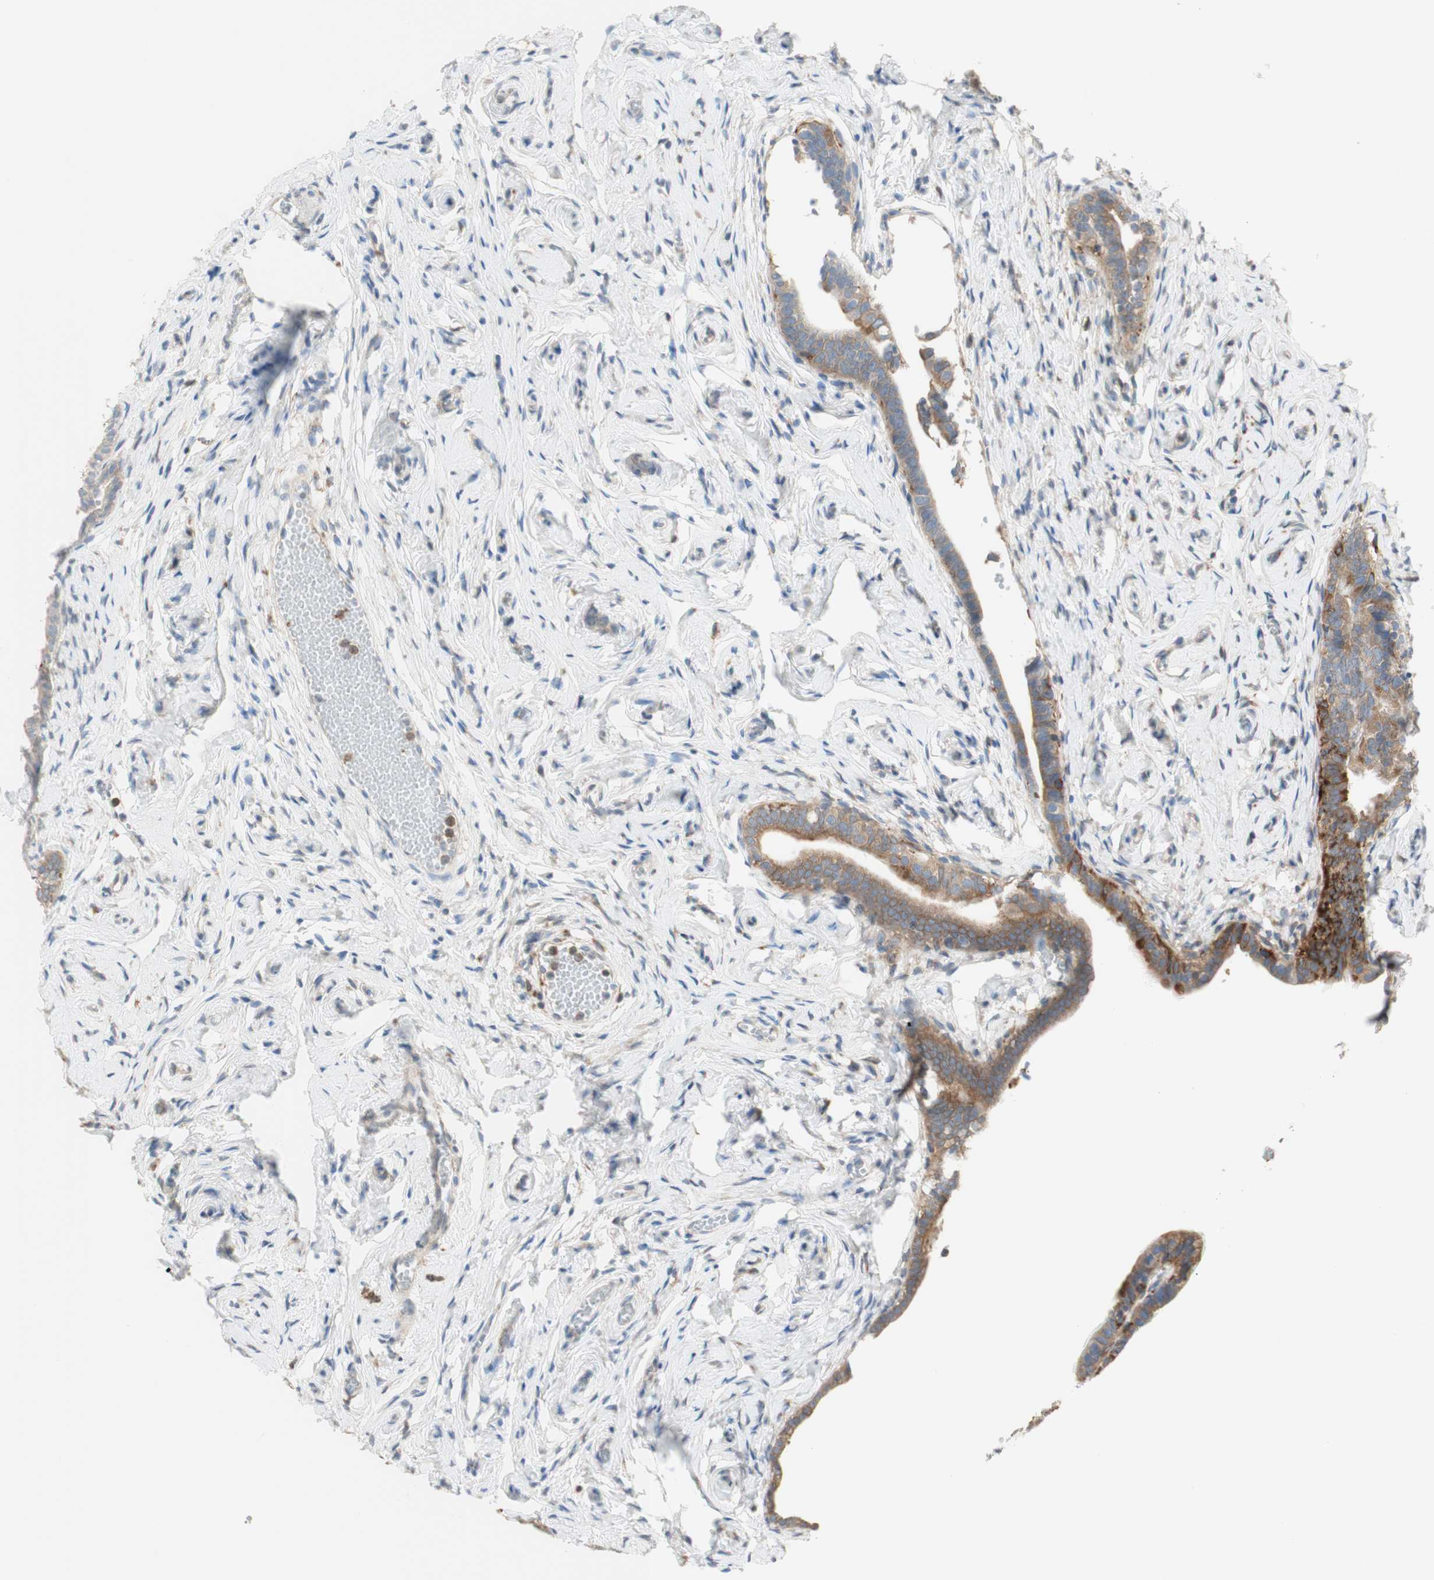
{"staining": {"intensity": "strong", "quantity": ">75%", "location": "cytoplasmic/membranous"}, "tissue": "fallopian tube", "cell_type": "Glandular cells", "image_type": "normal", "snomed": [{"axis": "morphology", "description": "Normal tissue, NOS"}, {"axis": "topography", "description": "Fallopian tube"}], "caption": "Immunohistochemical staining of benign human fallopian tube demonstrates >75% levels of strong cytoplasmic/membranous protein expression in about >75% of glandular cells. (brown staining indicates protein expression, while blue staining denotes nuclei).", "gene": "MANF", "patient": {"sex": "female", "age": 71}}